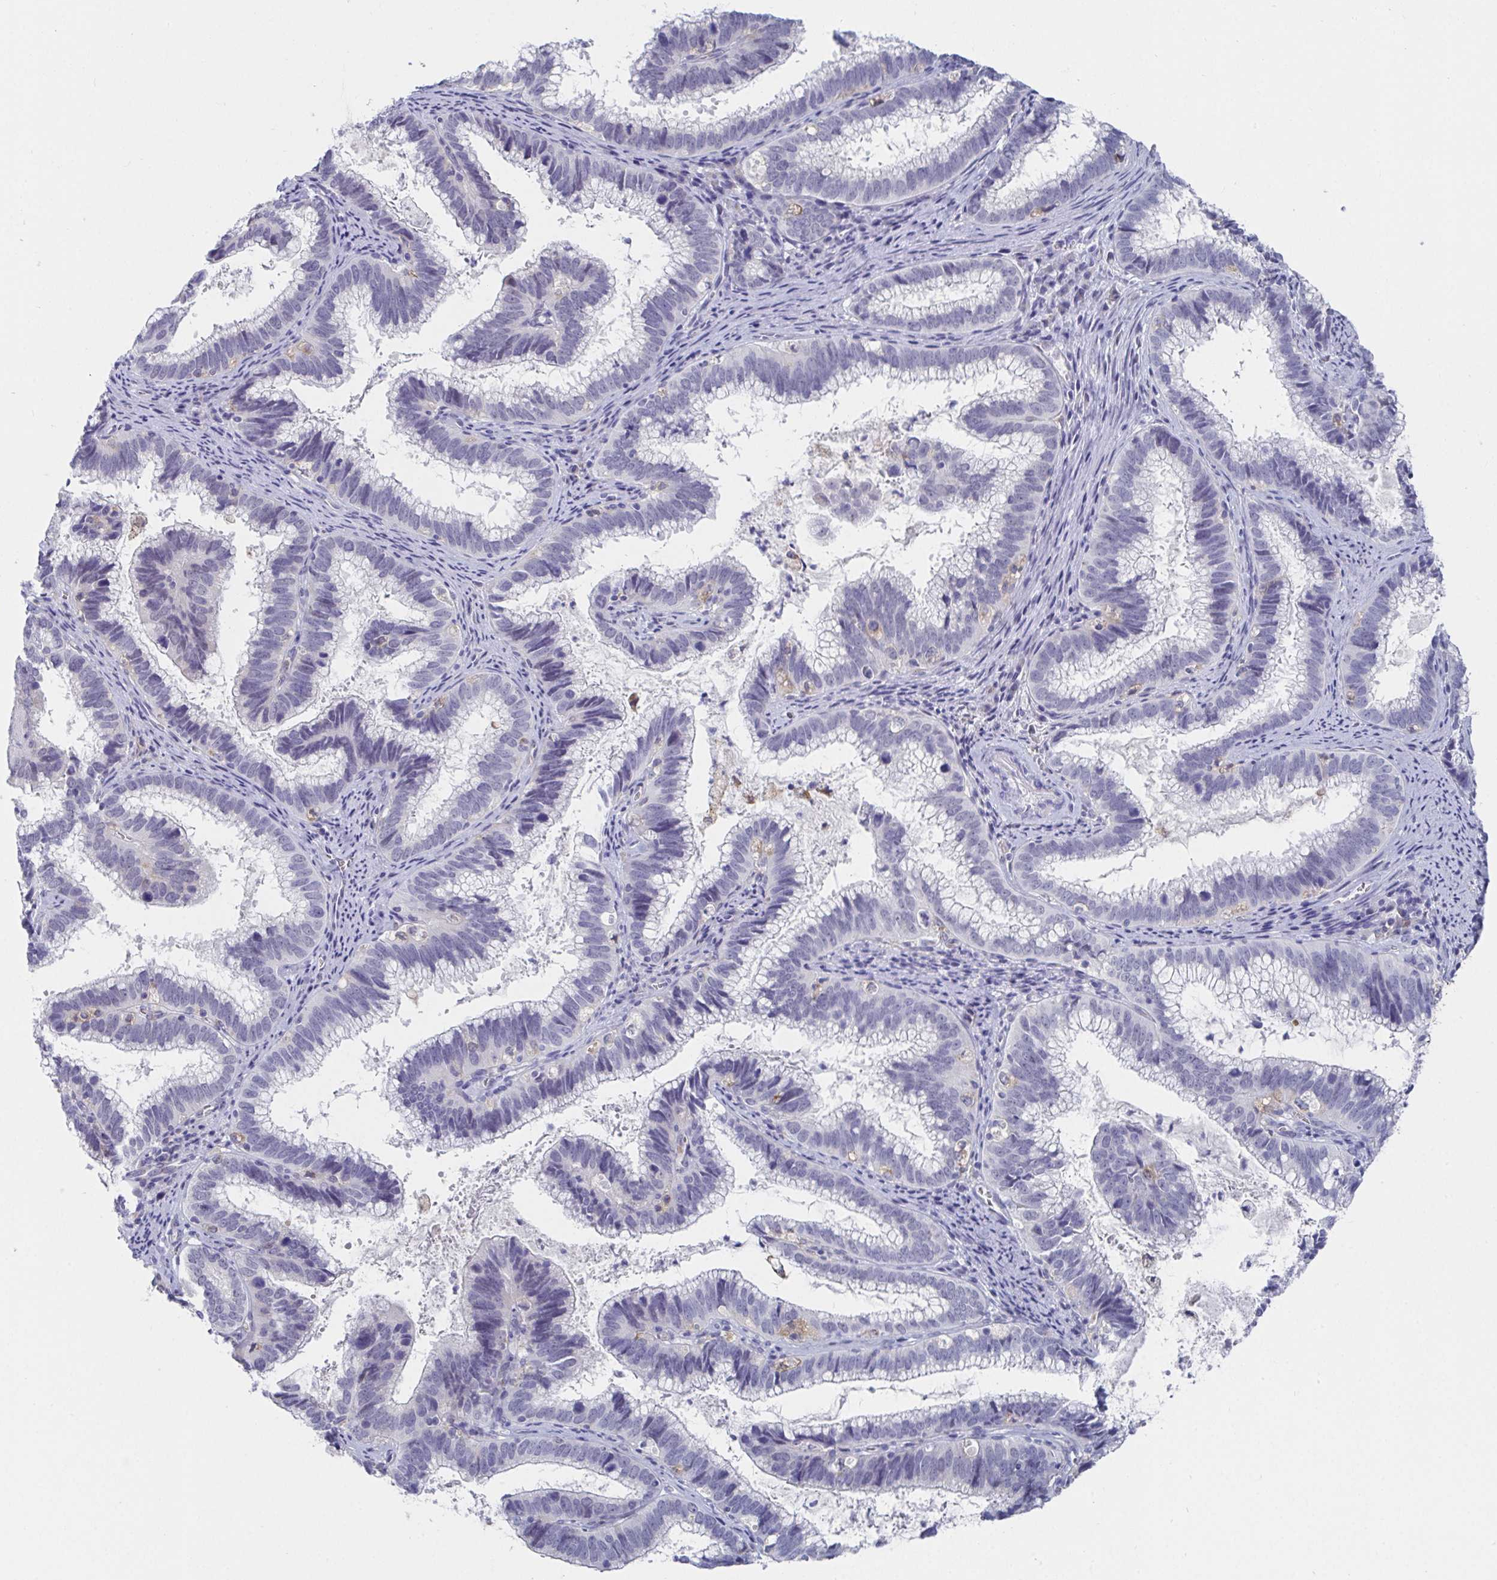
{"staining": {"intensity": "negative", "quantity": "none", "location": "none"}, "tissue": "cervical cancer", "cell_type": "Tumor cells", "image_type": "cancer", "snomed": [{"axis": "morphology", "description": "Adenocarcinoma, NOS"}, {"axis": "topography", "description": "Cervix"}], "caption": "An image of cervical adenocarcinoma stained for a protein reveals no brown staining in tumor cells.", "gene": "TAS2R39", "patient": {"sex": "female", "age": 61}}